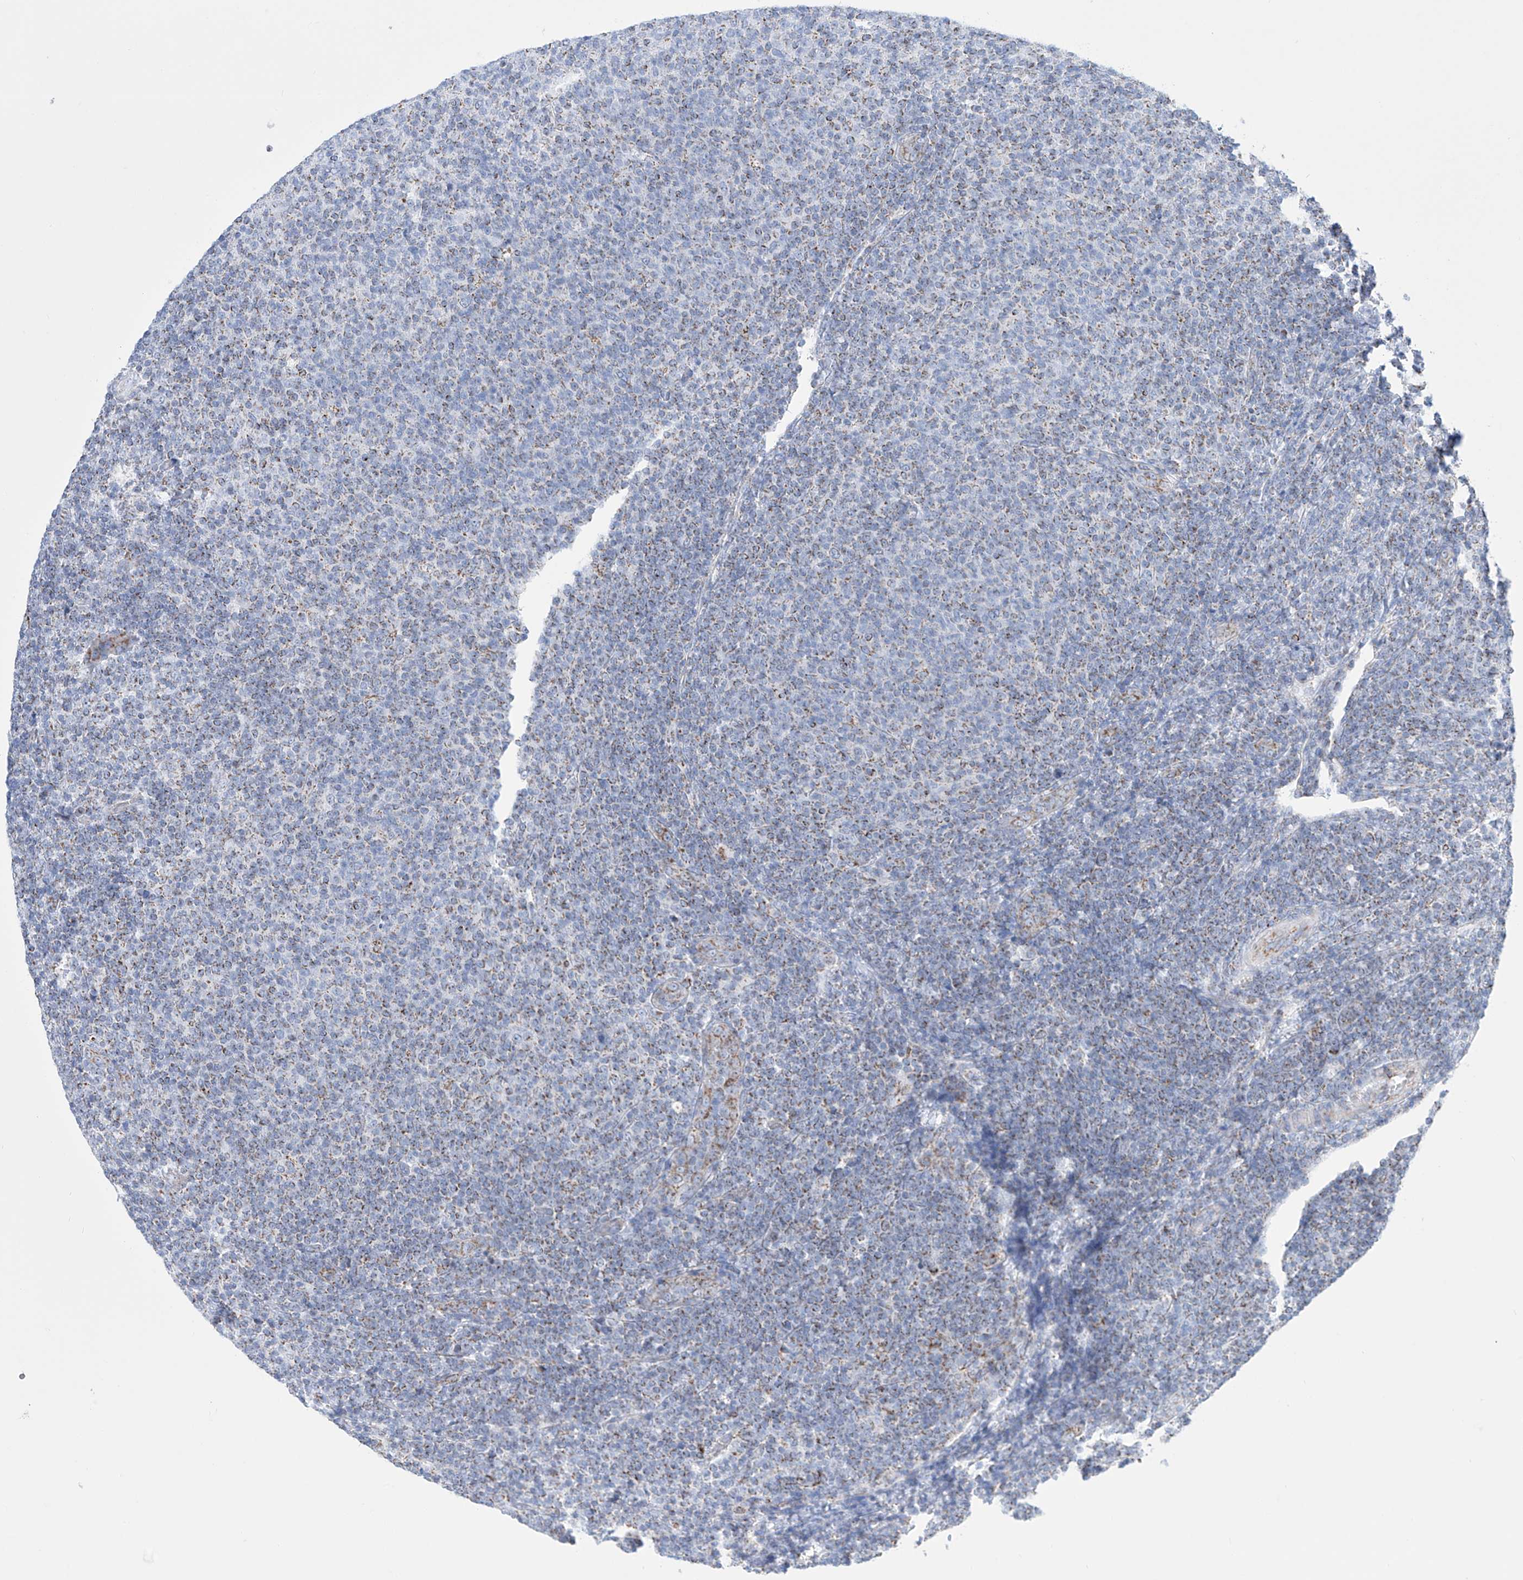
{"staining": {"intensity": "weak", "quantity": "25%-75%", "location": "cytoplasmic/membranous"}, "tissue": "lymphoma", "cell_type": "Tumor cells", "image_type": "cancer", "snomed": [{"axis": "morphology", "description": "Malignant lymphoma, non-Hodgkin's type, Low grade"}, {"axis": "topography", "description": "Lymph node"}], "caption": "Low-grade malignant lymphoma, non-Hodgkin's type stained for a protein (brown) reveals weak cytoplasmic/membranous positive staining in approximately 25%-75% of tumor cells.", "gene": "ALDH6A1", "patient": {"sex": "male", "age": 66}}